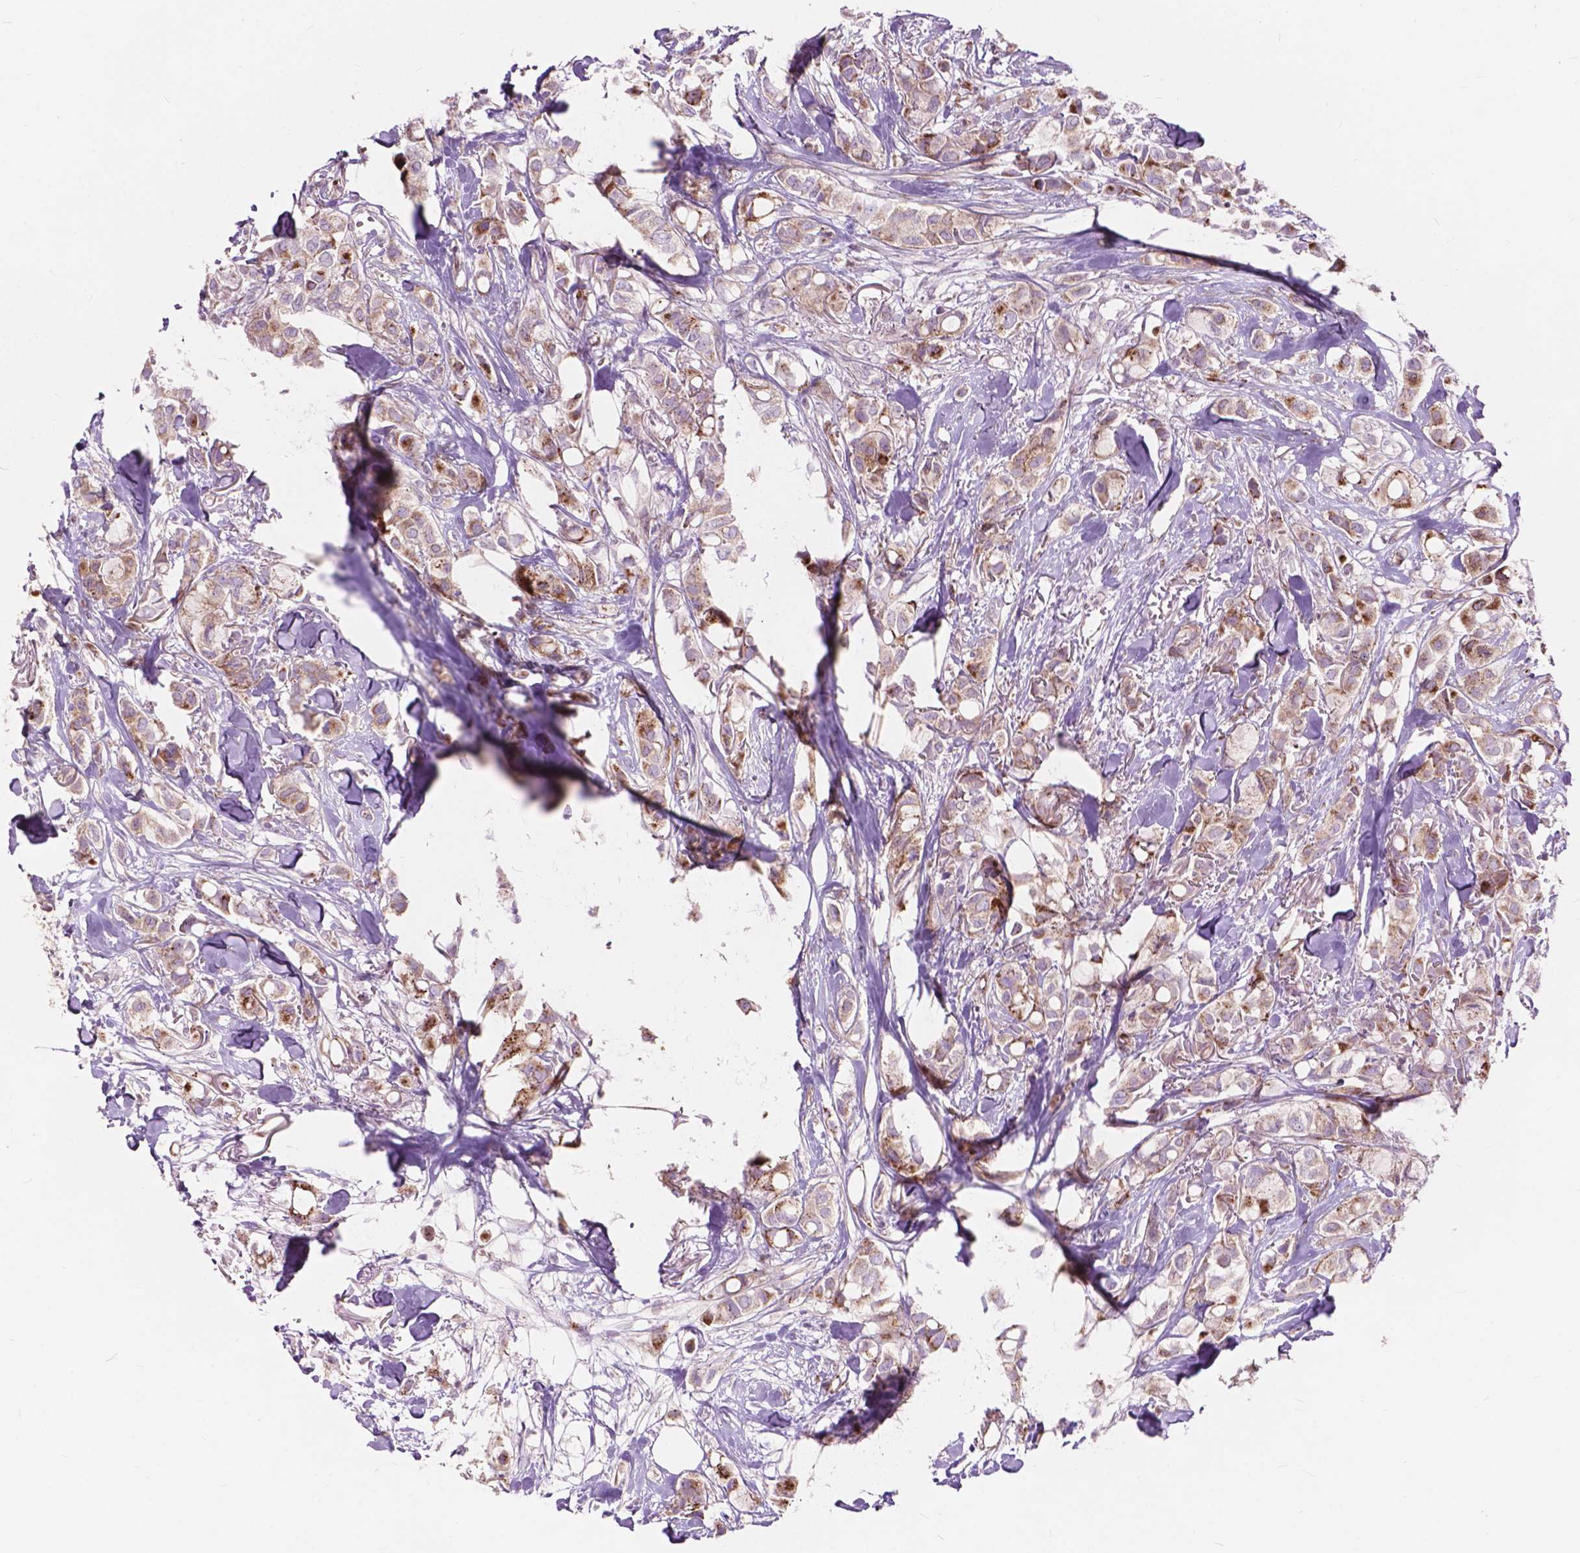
{"staining": {"intensity": "moderate", "quantity": "25%-75%", "location": "cytoplasmic/membranous"}, "tissue": "breast cancer", "cell_type": "Tumor cells", "image_type": "cancer", "snomed": [{"axis": "morphology", "description": "Duct carcinoma"}, {"axis": "topography", "description": "Breast"}], "caption": "Breast cancer stained for a protein displays moderate cytoplasmic/membranous positivity in tumor cells.", "gene": "MORN1", "patient": {"sex": "female", "age": 85}}